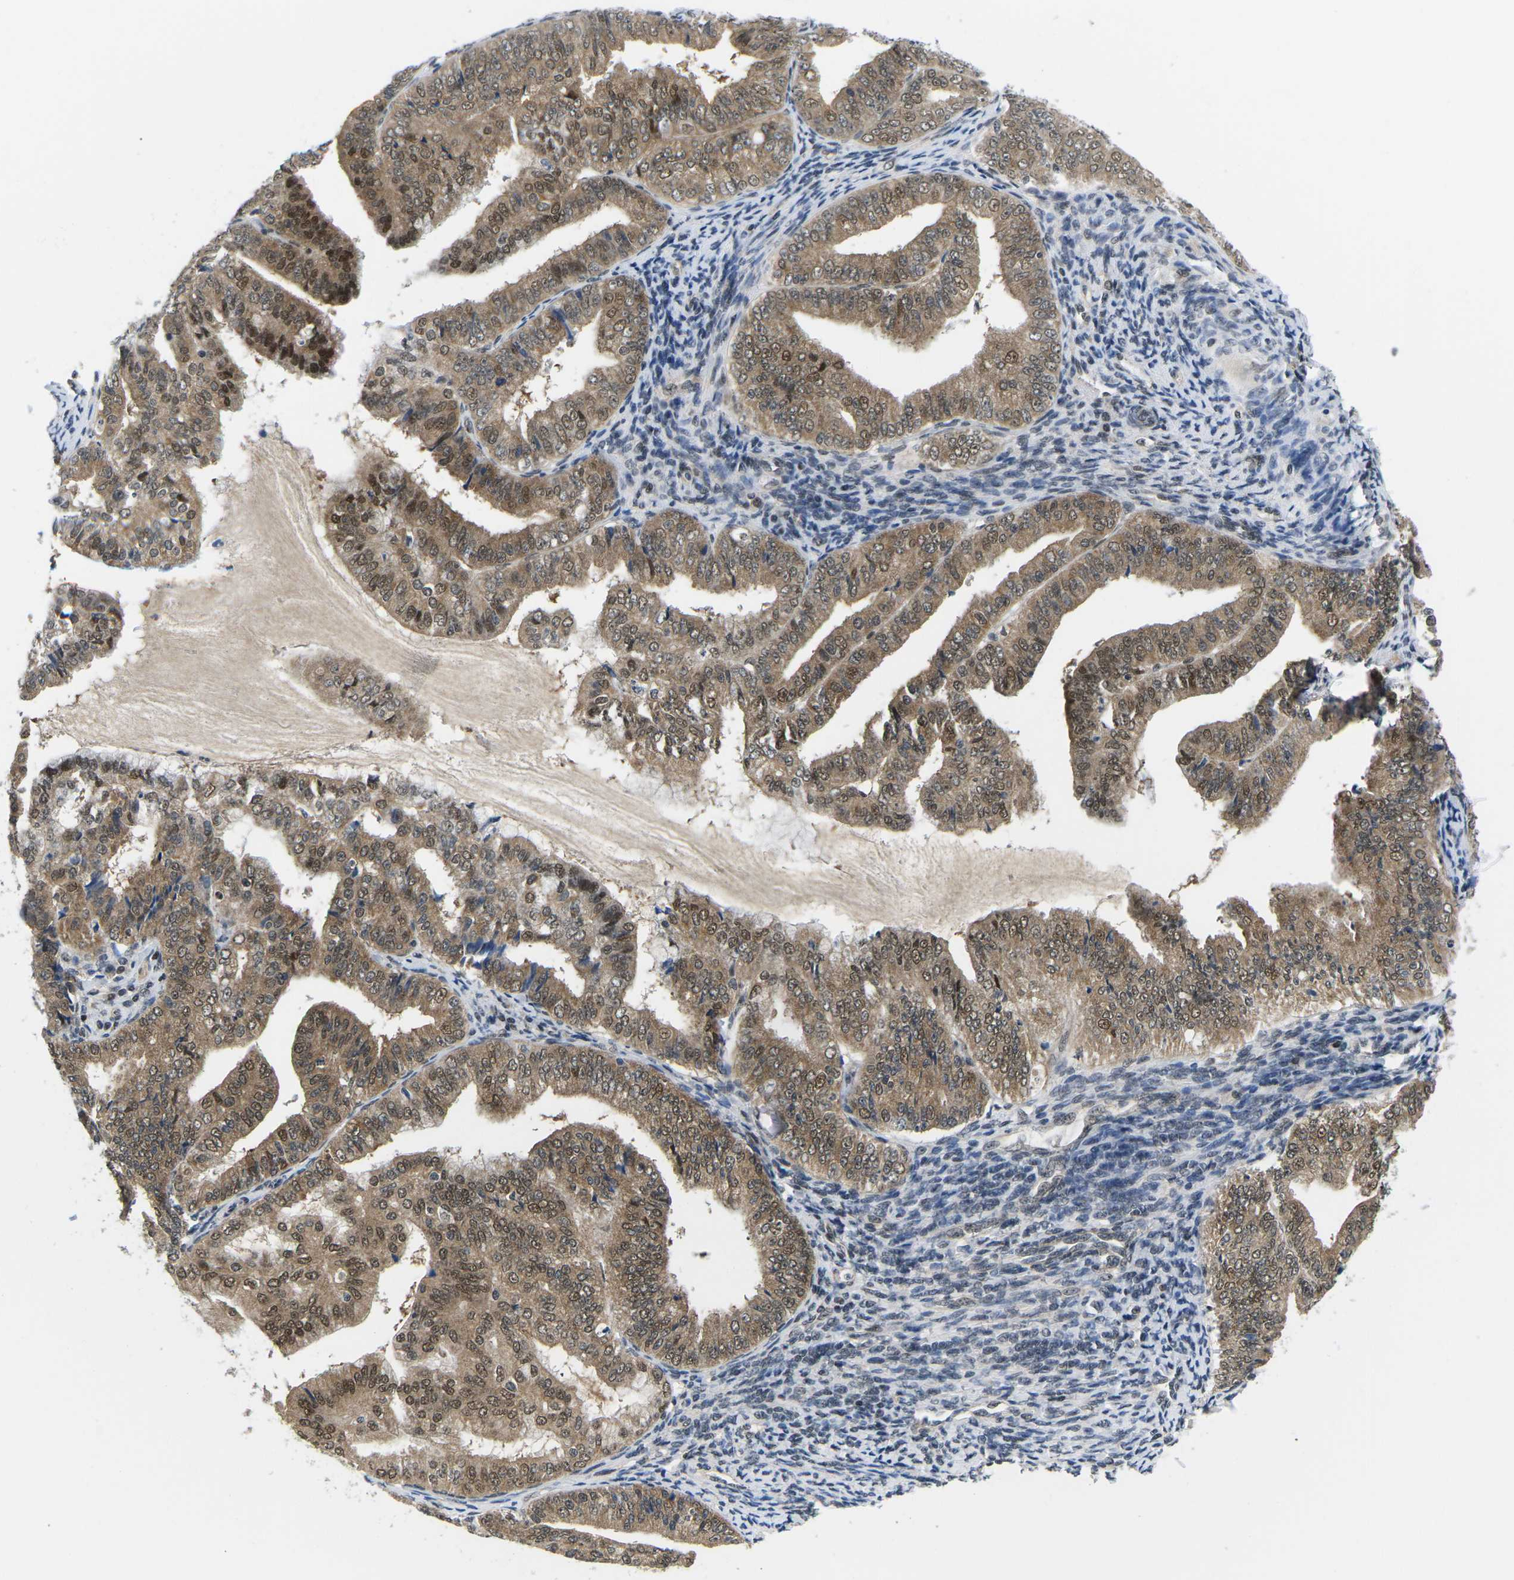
{"staining": {"intensity": "moderate", "quantity": ">75%", "location": "cytoplasmic/membranous,nuclear"}, "tissue": "endometrial cancer", "cell_type": "Tumor cells", "image_type": "cancer", "snomed": [{"axis": "morphology", "description": "Adenocarcinoma, NOS"}, {"axis": "topography", "description": "Endometrium"}], "caption": "Immunohistochemical staining of endometrial cancer (adenocarcinoma) shows medium levels of moderate cytoplasmic/membranous and nuclear positivity in about >75% of tumor cells. (Stains: DAB (3,3'-diaminobenzidine) in brown, nuclei in blue, Microscopy: brightfield microscopy at high magnification).", "gene": "UBA7", "patient": {"sex": "female", "age": 63}}